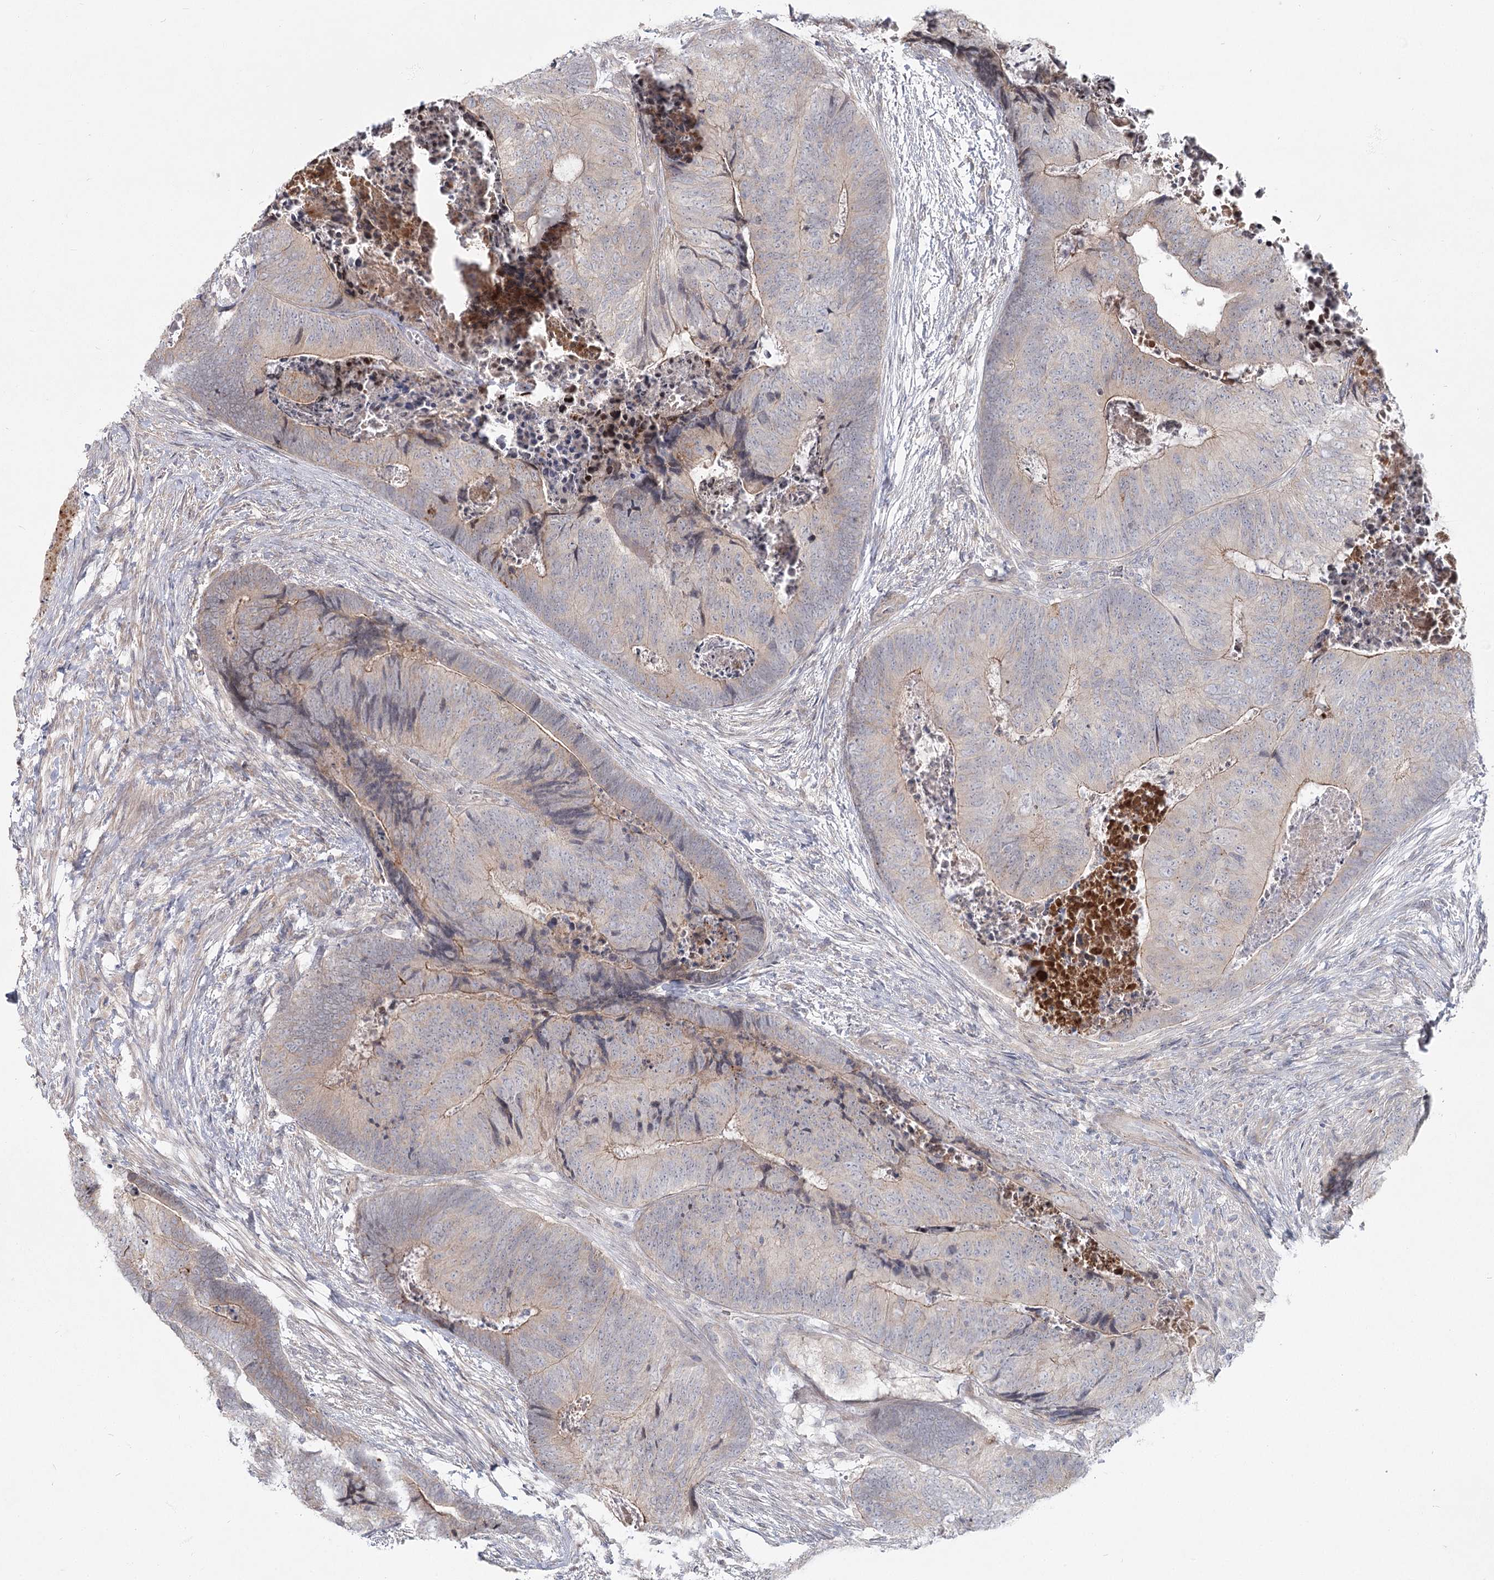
{"staining": {"intensity": "weak", "quantity": "<25%", "location": "cytoplasmic/membranous"}, "tissue": "colorectal cancer", "cell_type": "Tumor cells", "image_type": "cancer", "snomed": [{"axis": "morphology", "description": "Adenocarcinoma, NOS"}, {"axis": "topography", "description": "Colon"}], "caption": "High power microscopy image of an IHC histopathology image of colorectal adenocarcinoma, revealing no significant staining in tumor cells.", "gene": "SPINK13", "patient": {"sex": "female", "age": 67}}